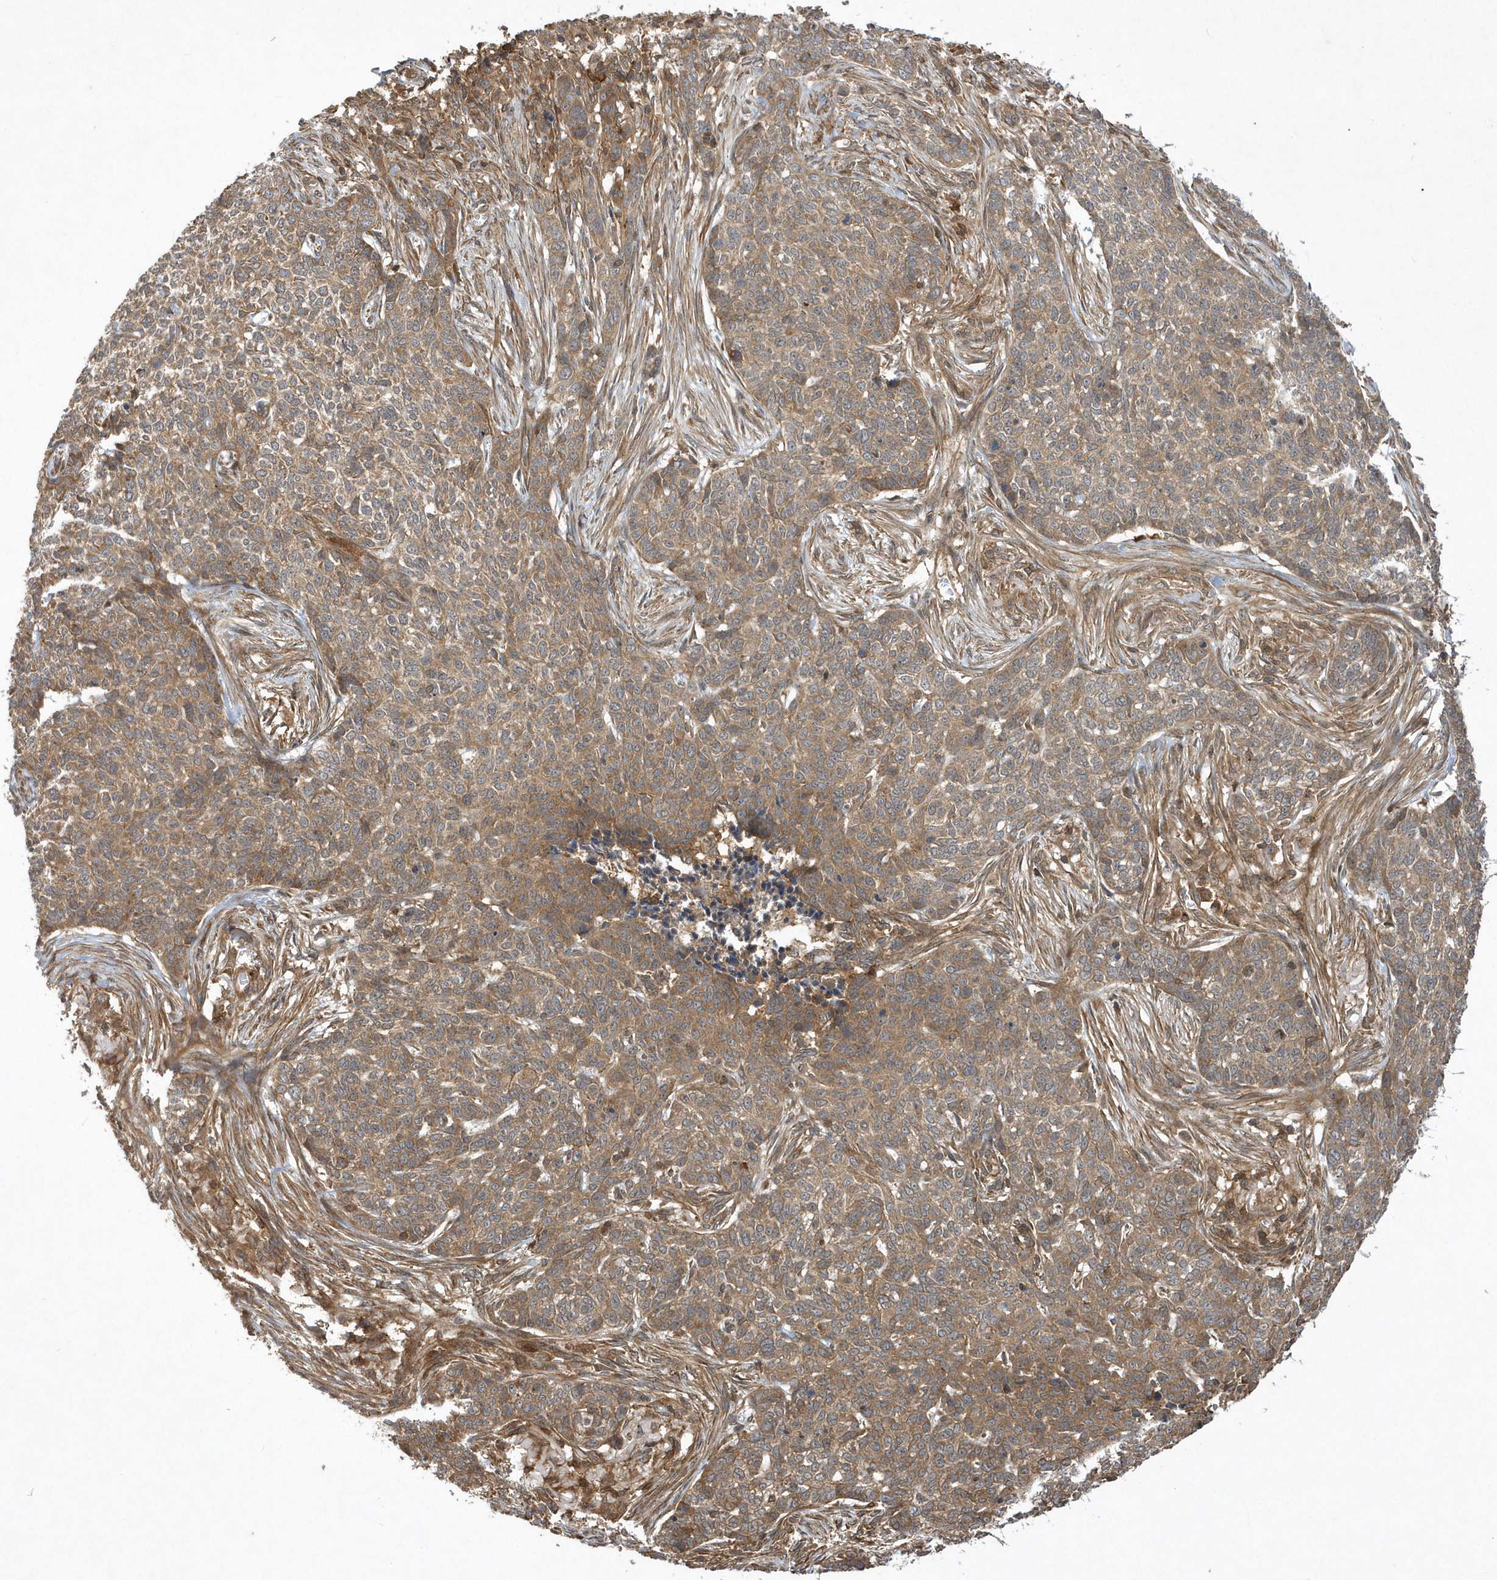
{"staining": {"intensity": "moderate", "quantity": ">75%", "location": "cytoplasmic/membranous"}, "tissue": "skin cancer", "cell_type": "Tumor cells", "image_type": "cancer", "snomed": [{"axis": "morphology", "description": "Basal cell carcinoma"}, {"axis": "topography", "description": "Skin"}], "caption": "A micrograph showing moderate cytoplasmic/membranous positivity in about >75% of tumor cells in skin basal cell carcinoma, as visualized by brown immunohistochemical staining.", "gene": "GFM2", "patient": {"sex": "male", "age": 85}}